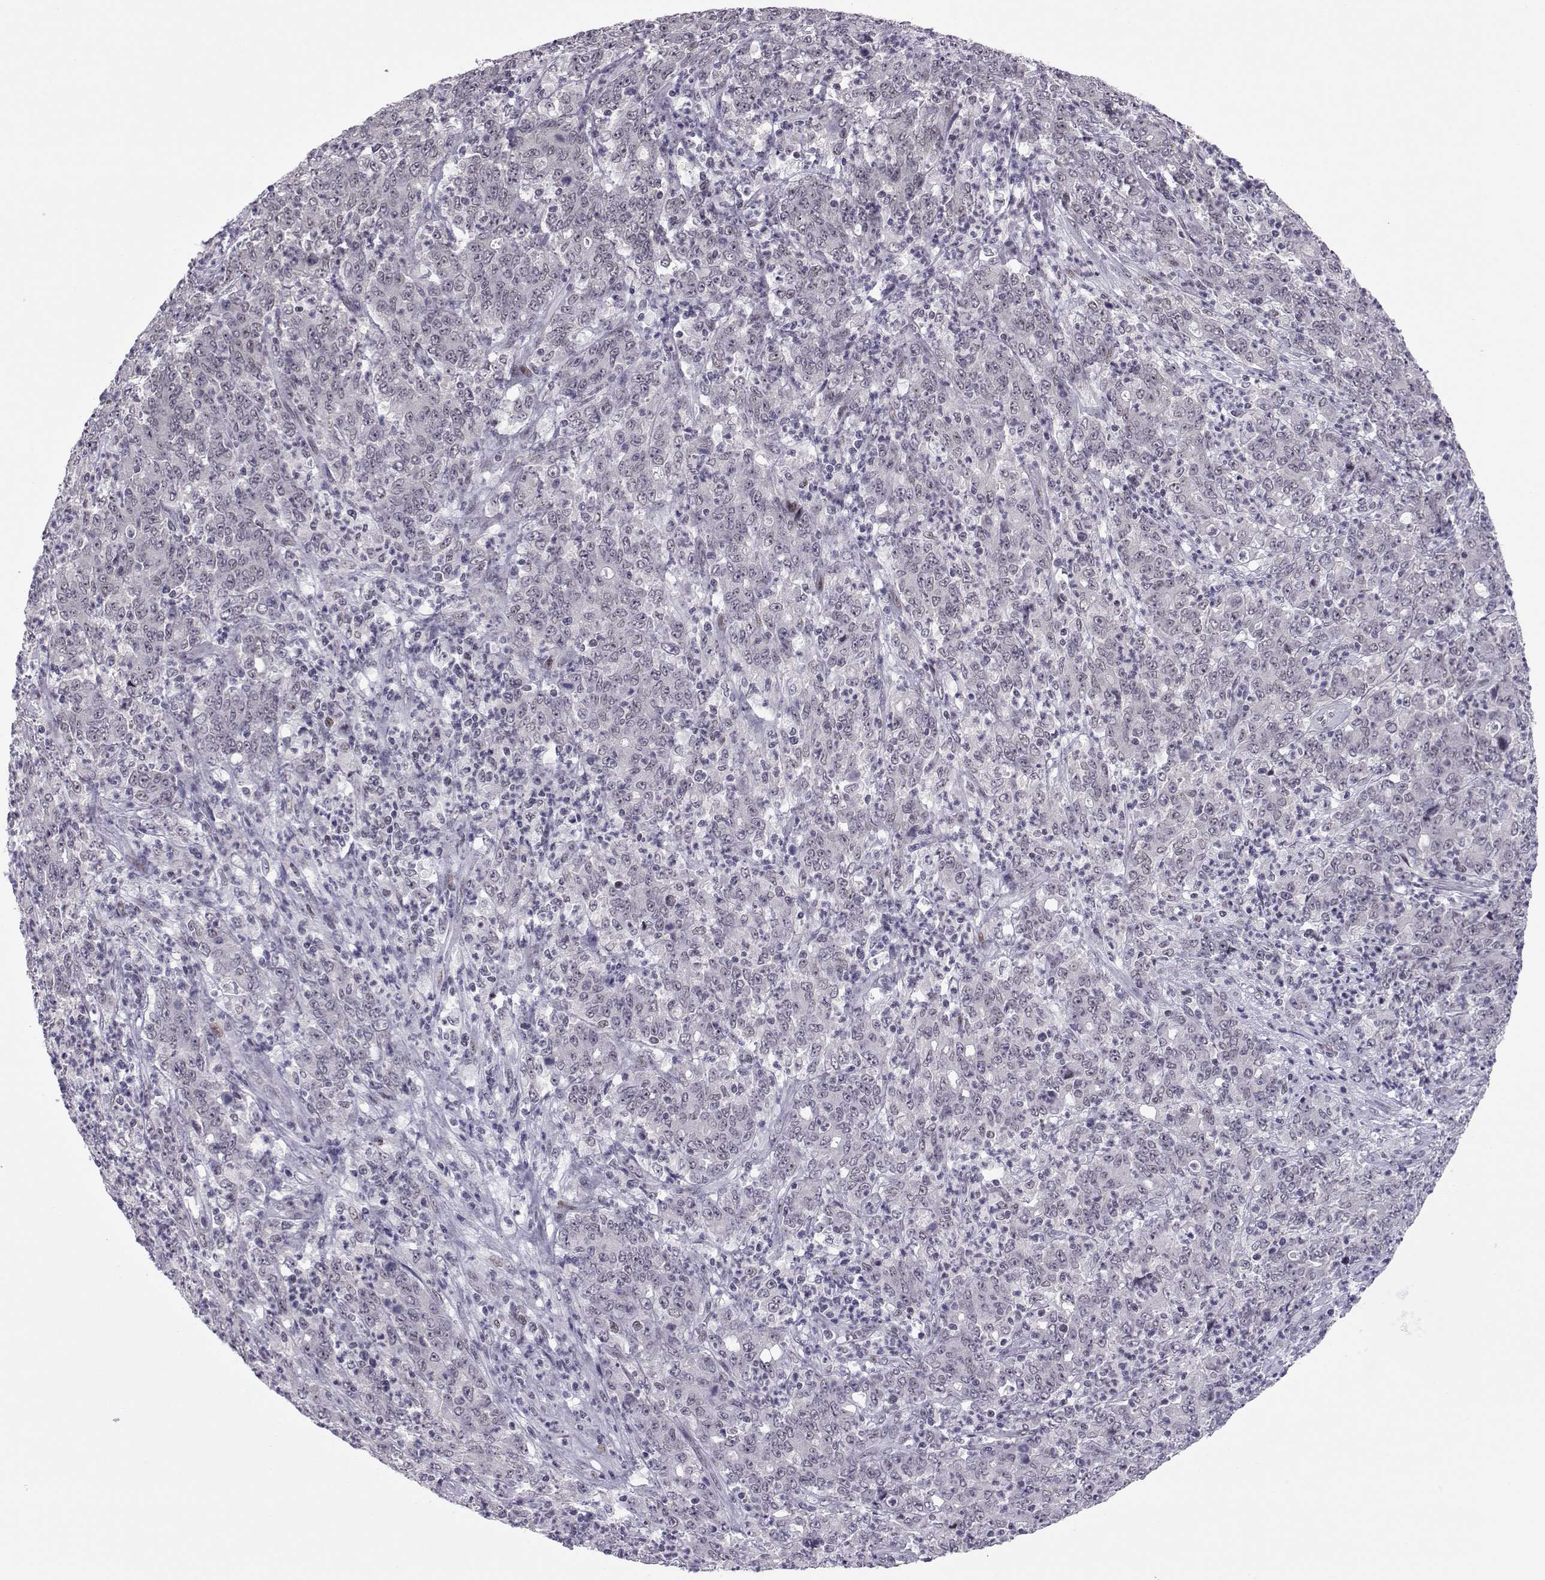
{"staining": {"intensity": "negative", "quantity": "none", "location": "none"}, "tissue": "stomach cancer", "cell_type": "Tumor cells", "image_type": "cancer", "snomed": [{"axis": "morphology", "description": "Adenocarcinoma, NOS"}, {"axis": "topography", "description": "Stomach, lower"}], "caption": "Protein analysis of adenocarcinoma (stomach) displays no significant expression in tumor cells.", "gene": "SIX6", "patient": {"sex": "female", "age": 71}}